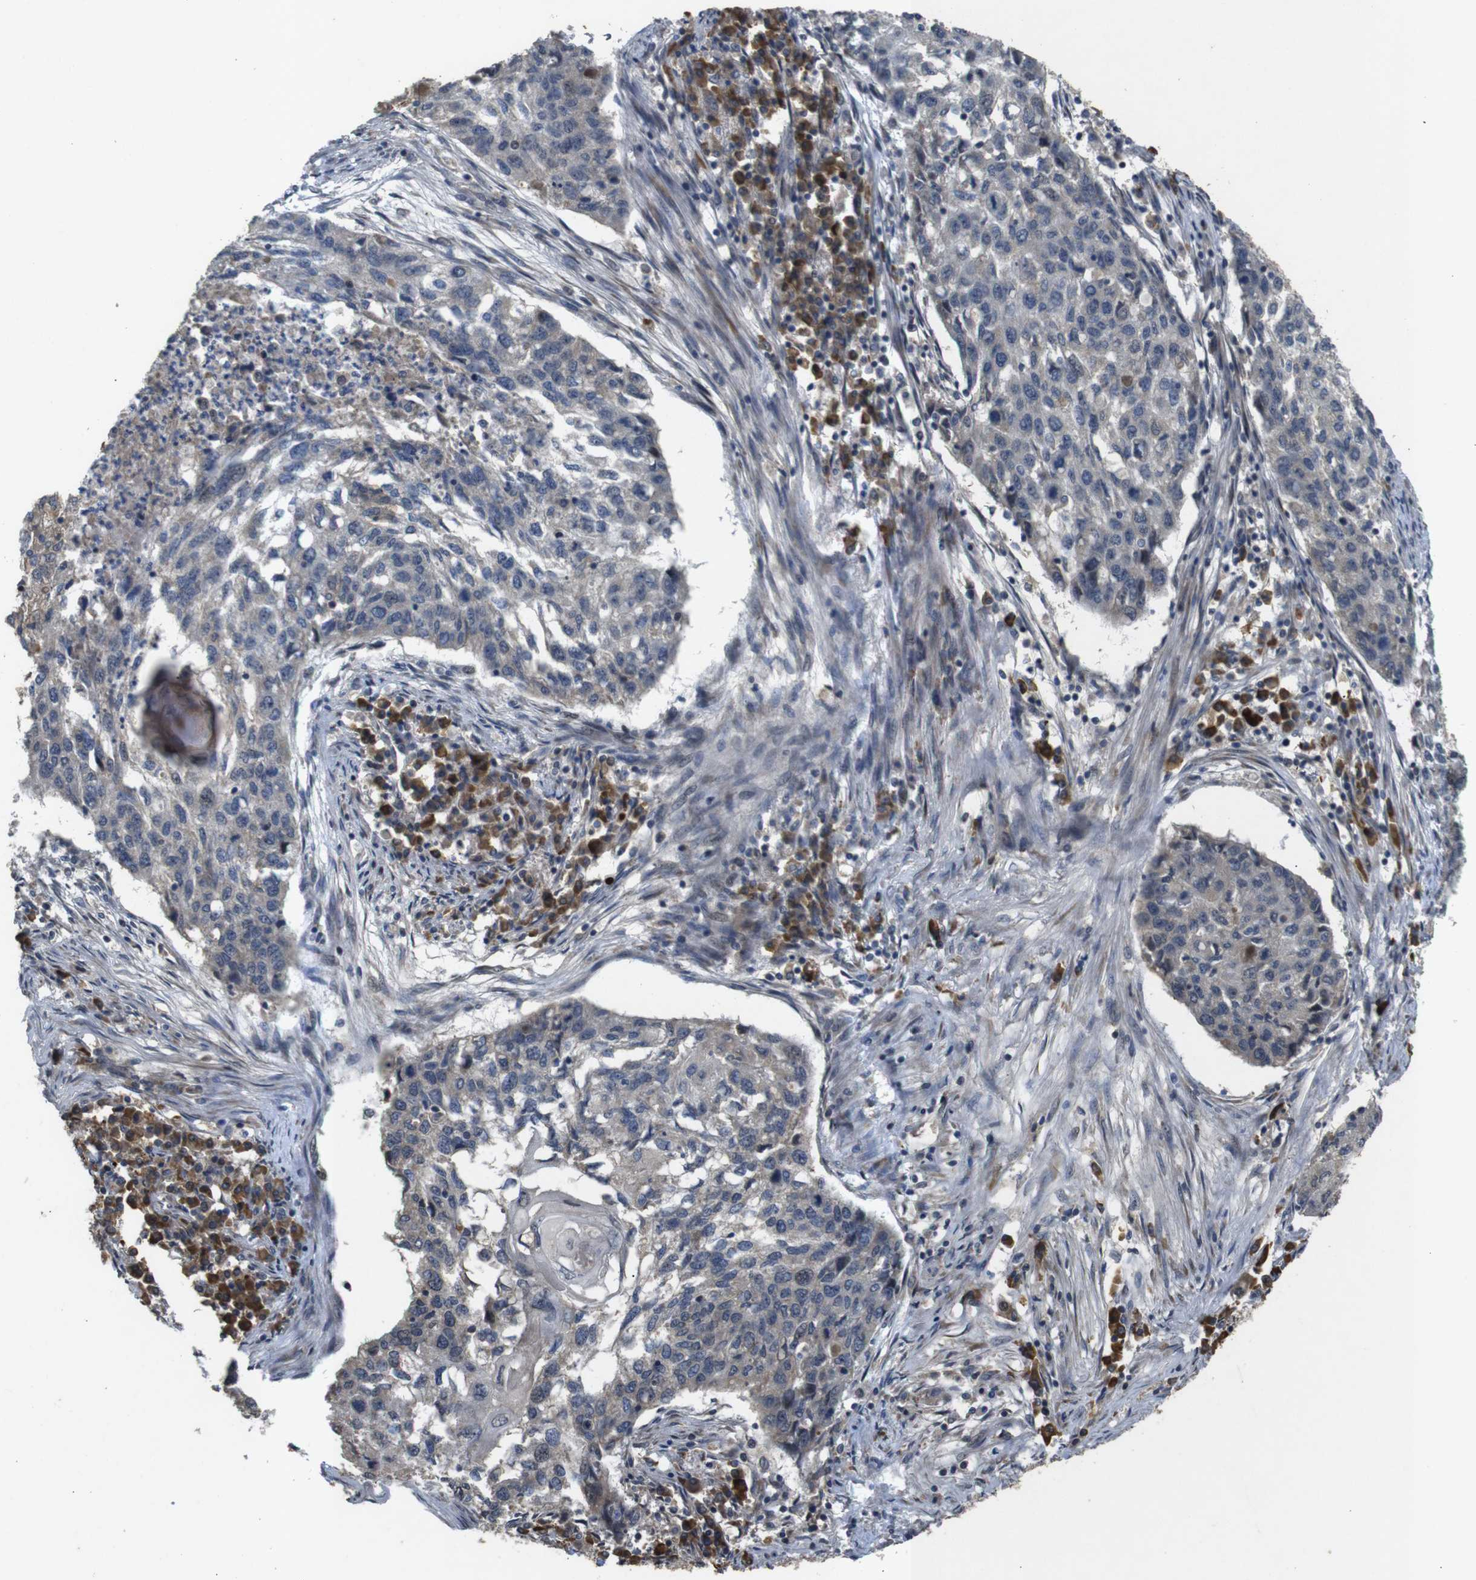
{"staining": {"intensity": "weak", "quantity": ">75%", "location": "cytoplasmic/membranous"}, "tissue": "lung cancer", "cell_type": "Tumor cells", "image_type": "cancer", "snomed": [{"axis": "morphology", "description": "Squamous cell carcinoma, NOS"}, {"axis": "topography", "description": "Lung"}], "caption": "Immunohistochemical staining of human squamous cell carcinoma (lung) reveals low levels of weak cytoplasmic/membranous expression in approximately >75% of tumor cells.", "gene": "MAGI2", "patient": {"sex": "female", "age": 63}}